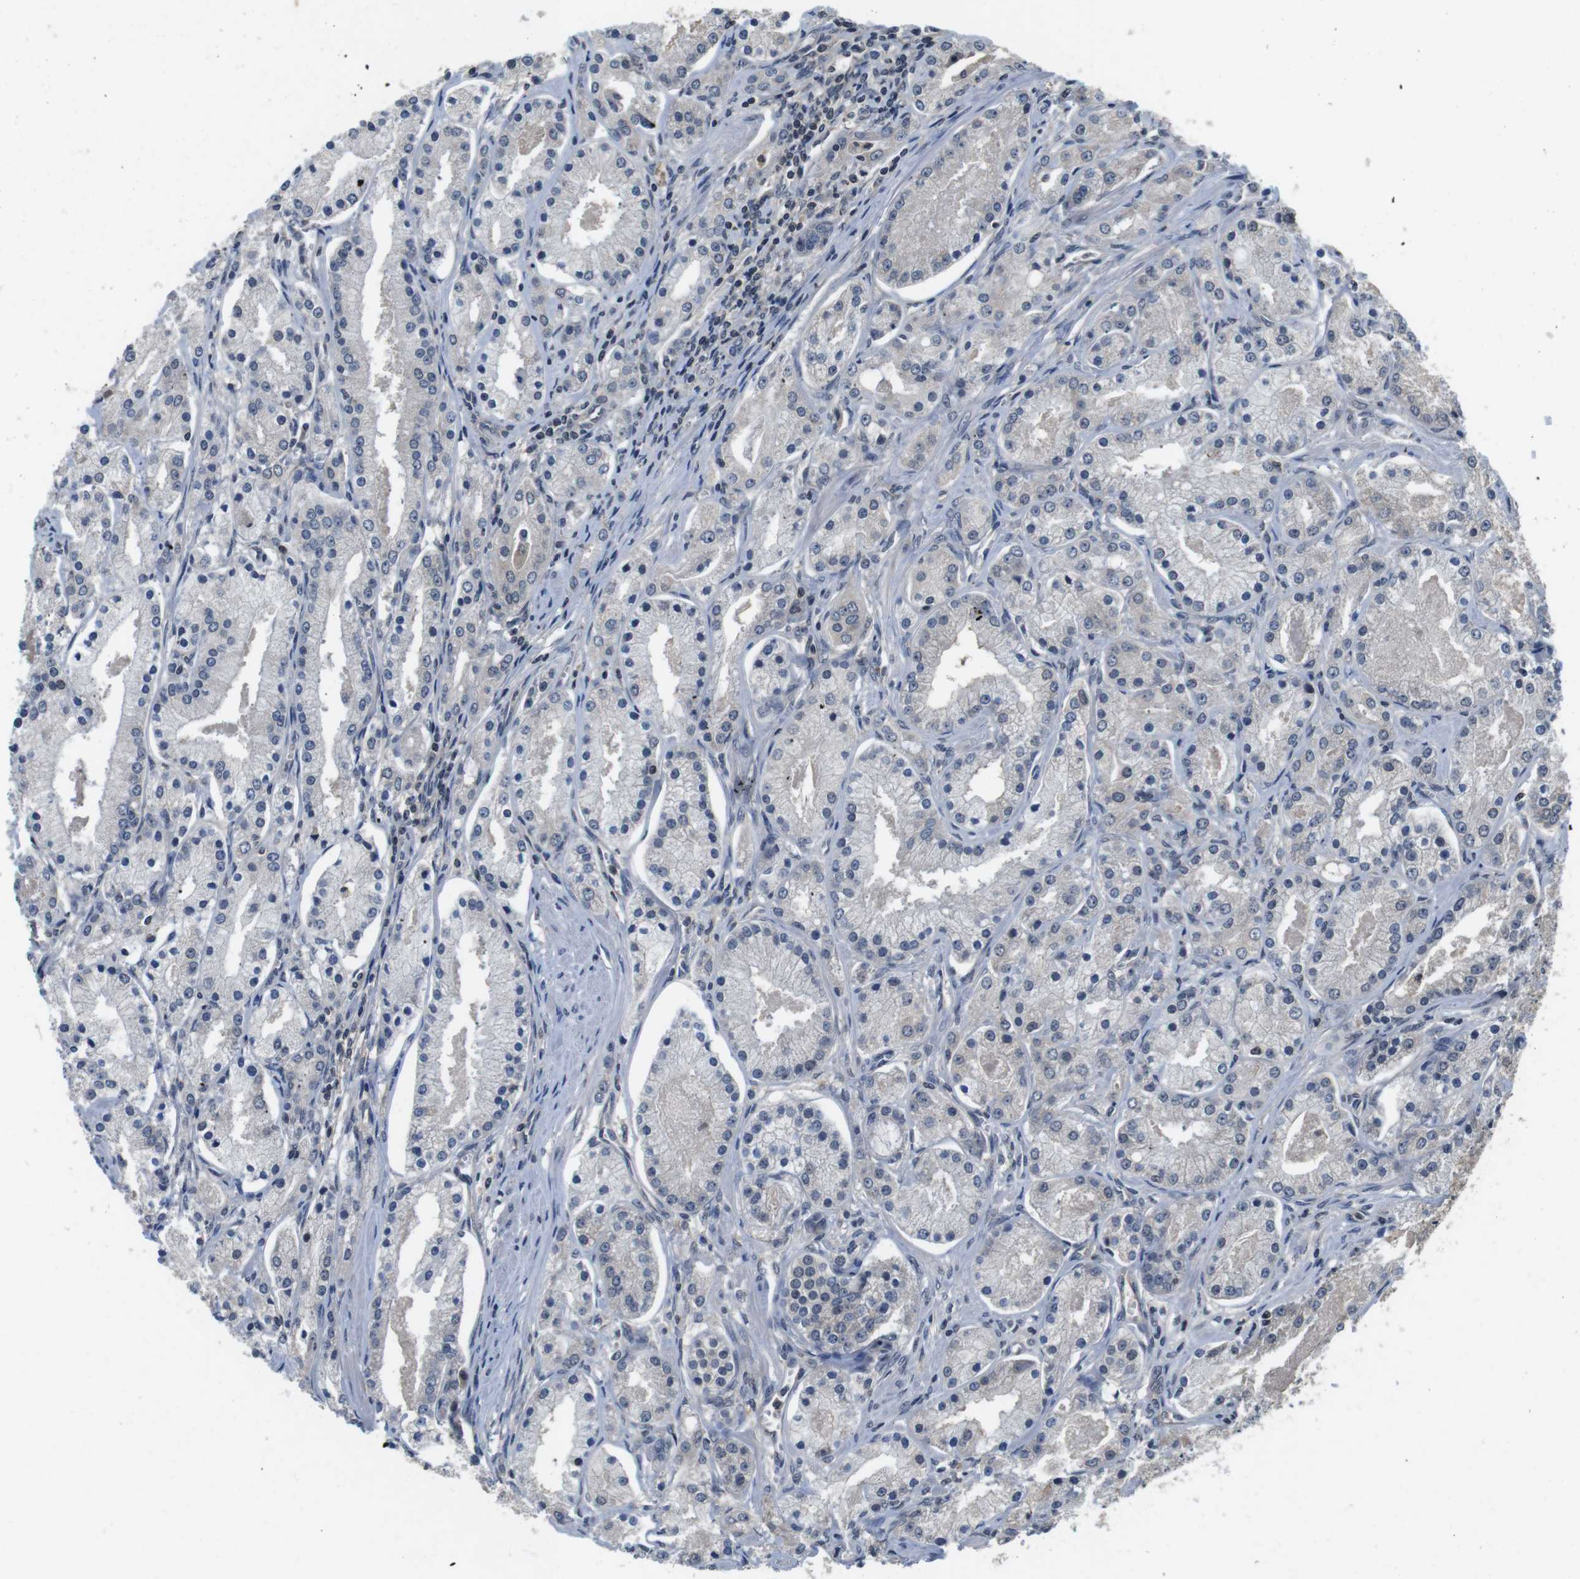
{"staining": {"intensity": "negative", "quantity": "none", "location": "none"}, "tissue": "prostate cancer", "cell_type": "Tumor cells", "image_type": "cancer", "snomed": [{"axis": "morphology", "description": "Adenocarcinoma, High grade"}, {"axis": "topography", "description": "Prostate"}], "caption": "The photomicrograph reveals no significant positivity in tumor cells of adenocarcinoma (high-grade) (prostate). The staining was performed using DAB (3,3'-diaminobenzidine) to visualize the protein expression in brown, while the nuclei were stained in blue with hematoxylin (Magnification: 20x).", "gene": "FADD", "patient": {"sex": "male", "age": 66}}